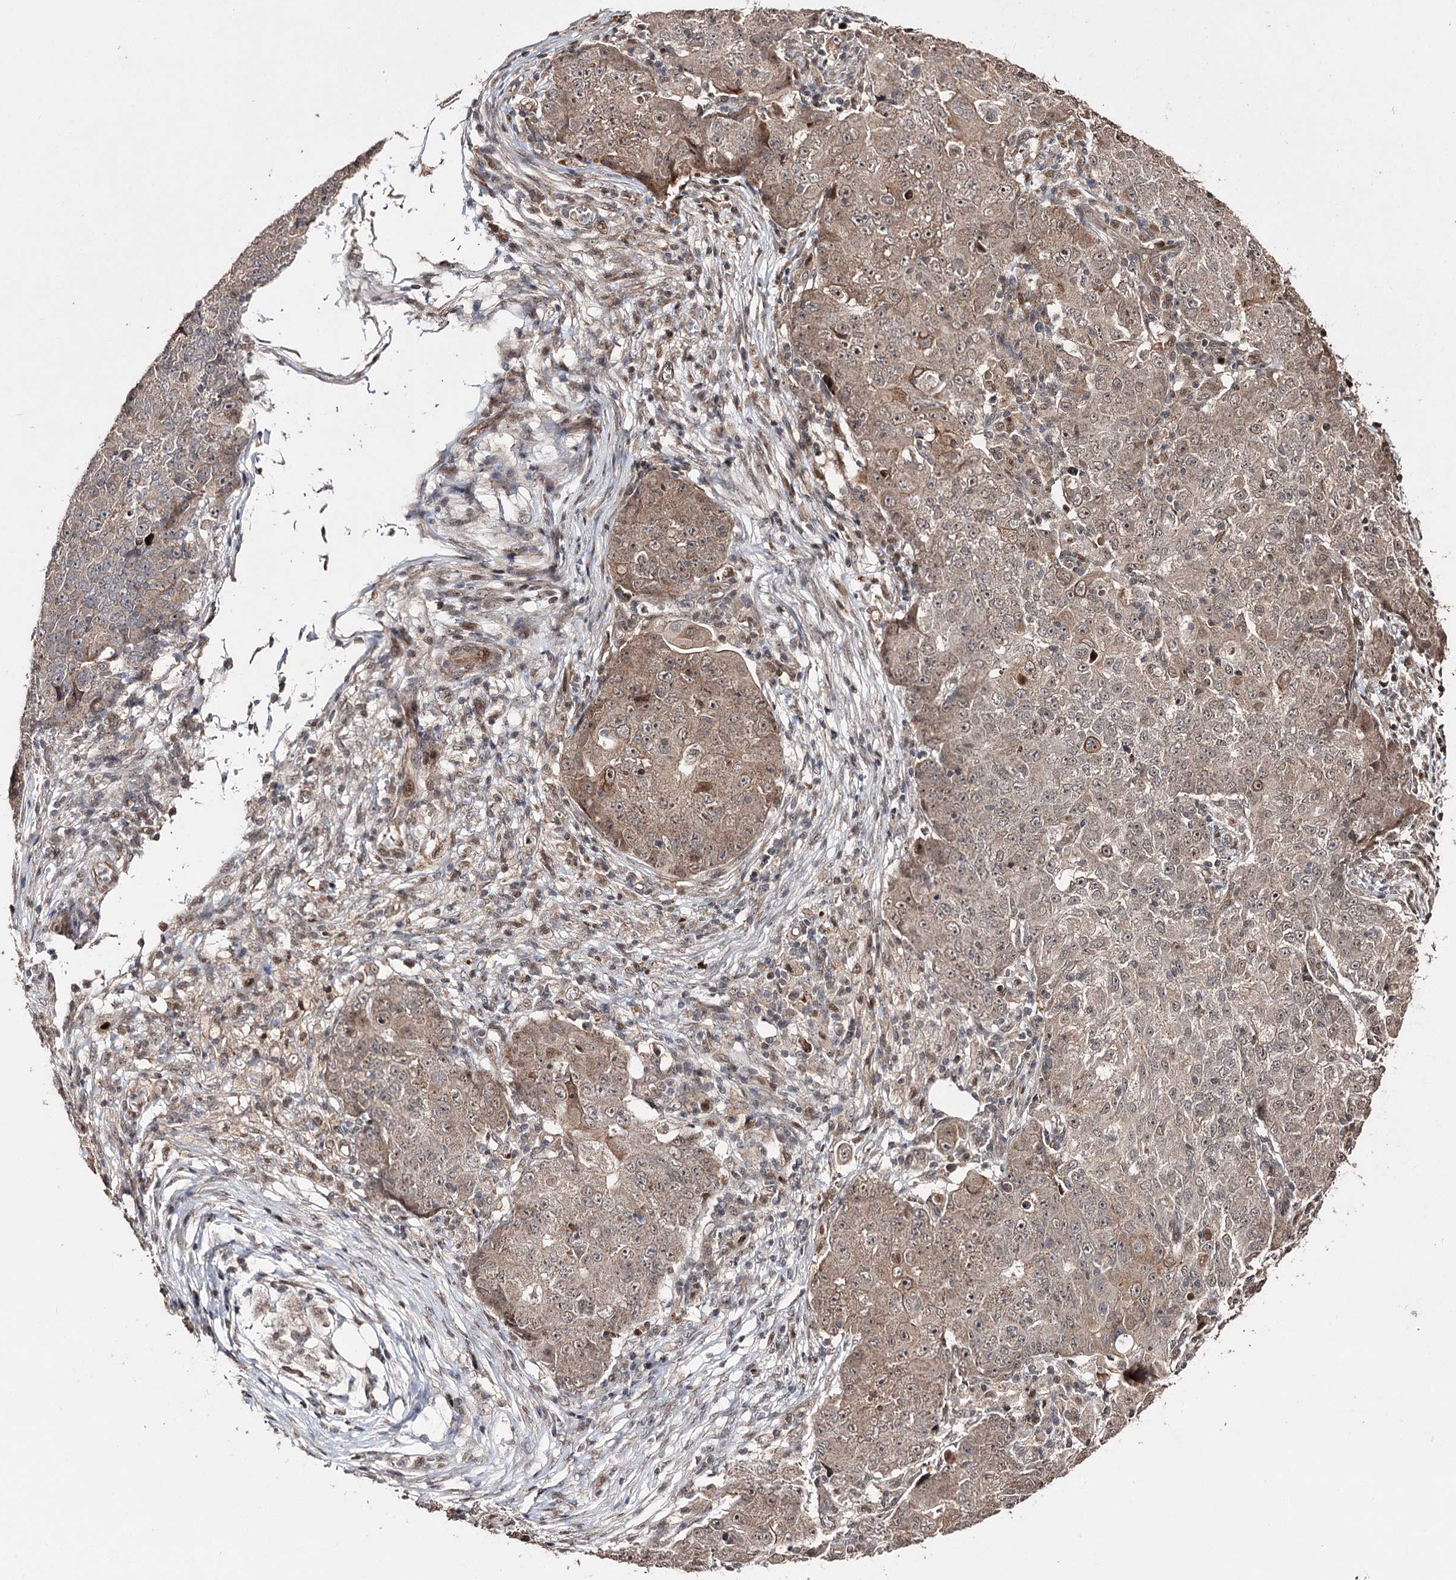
{"staining": {"intensity": "weak", "quantity": ">75%", "location": "cytoplasmic/membranous"}, "tissue": "ovarian cancer", "cell_type": "Tumor cells", "image_type": "cancer", "snomed": [{"axis": "morphology", "description": "Carcinoma, endometroid"}, {"axis": "topography", "description": "Ovary"}], "caption": "Protein expression analysis of human endometroid carcinoma (ovarian) reveals weak cytoplasmic/membranous expression in approximately >75% of tumor cells. Nuclei are stained in blue.", "gene": "CPNE8", "patient": {"sex": "female", "age": 42}}